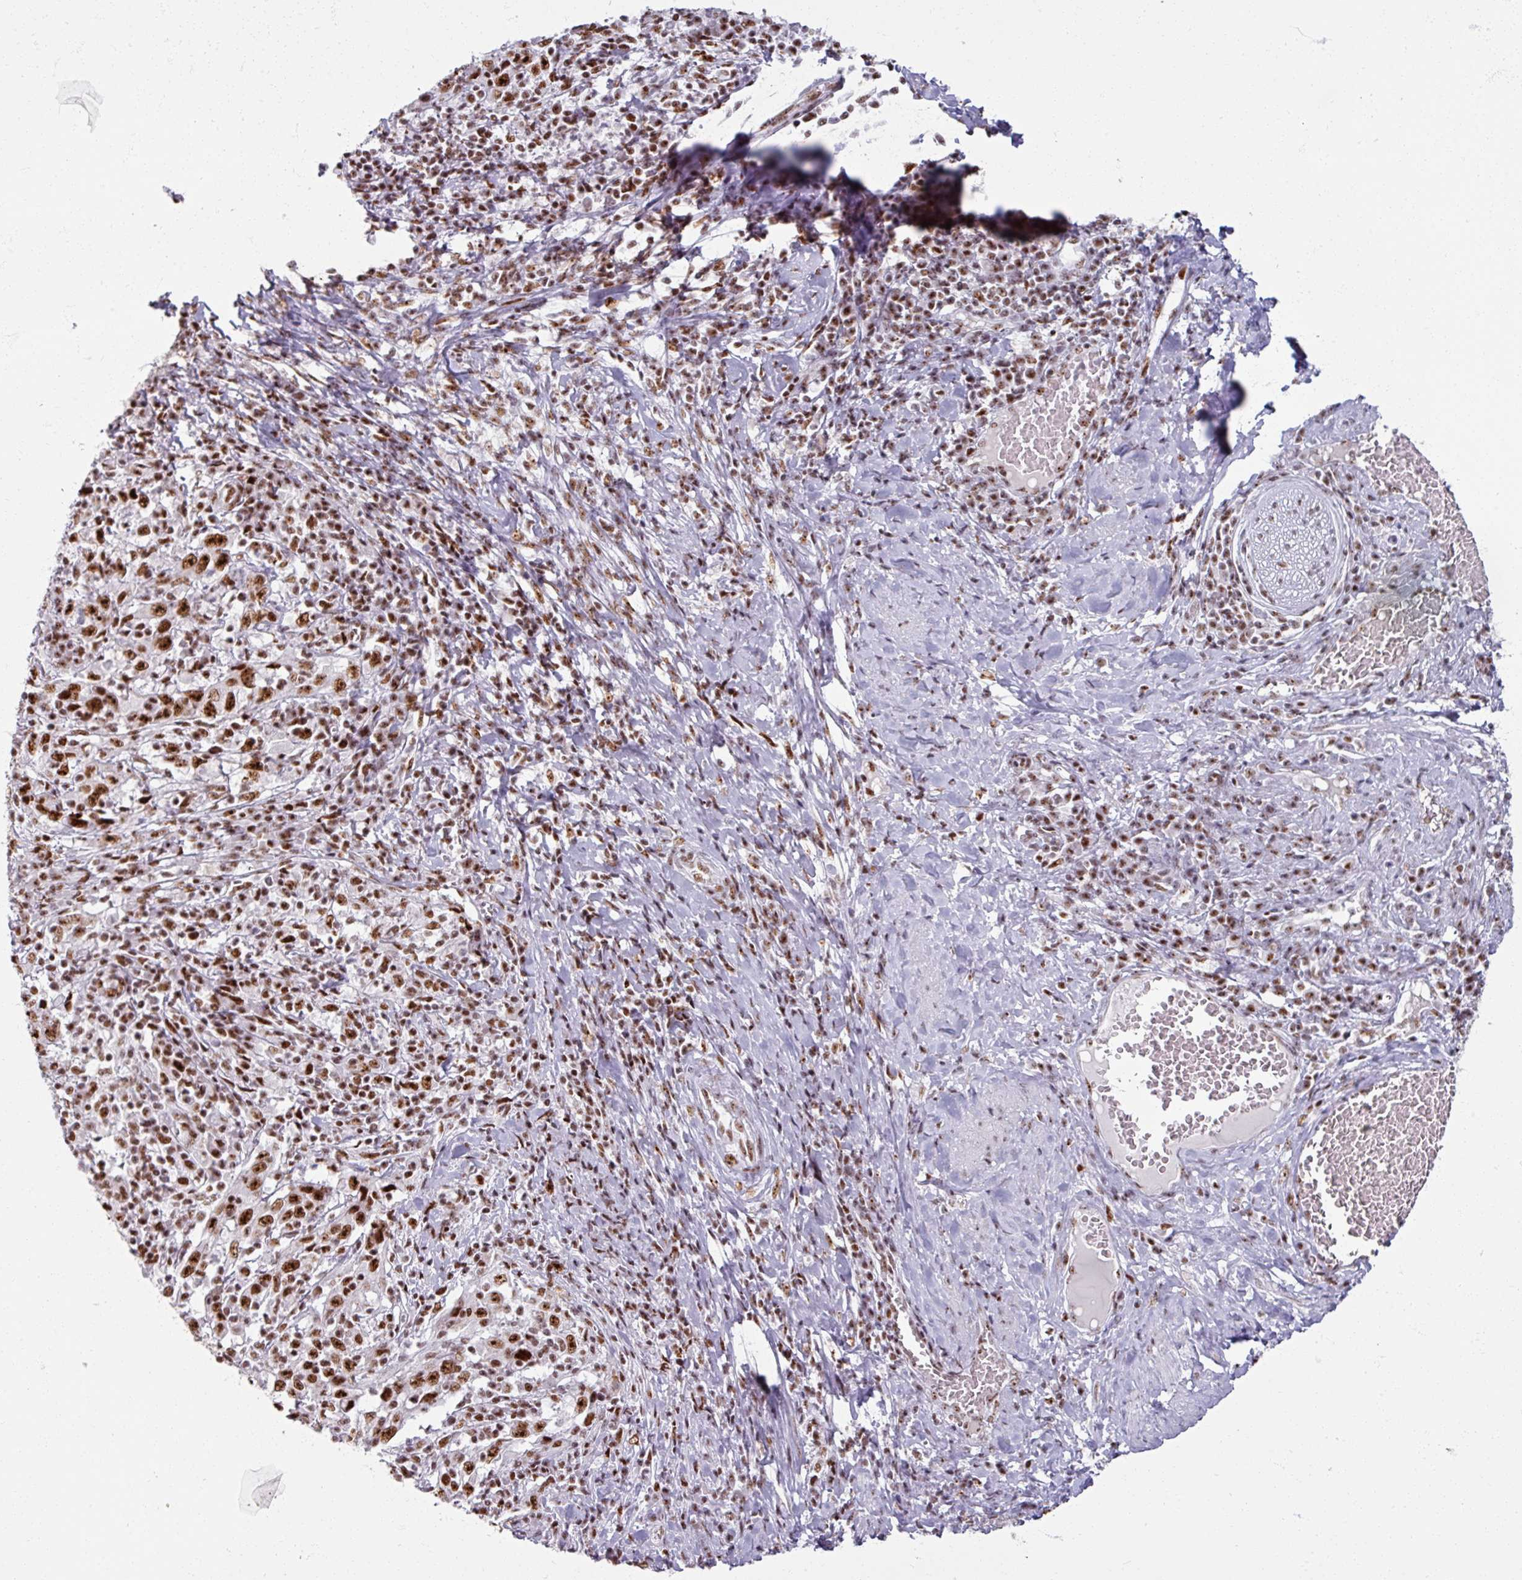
{"staining": {"intensity": "strong", "quantity": ">75%", "location": "nuclear"}, "tissue": "cervical cancer", "cell_type": "Tumor cells", "image_type": "cancer", "snomed": [{"axis": "morphology", "description": "Squamous cell carcinoma, NOS"}, {"axis": "topography", "description": "Cervix"}], "caption": "DAB (3,3'-diaminobenzidine) immunohistochemical staining of human squamous cell carcinoma (cervical) demonstrates strong nuclear protein expression in approximately >75% of tumor cells. The staining was performed using DAB, with brown indicating positive protein expression. Nuclei are stained blue with hematoxylin.", "gene": "ADAR", "patient": {"sex": "female", "age": 46}}